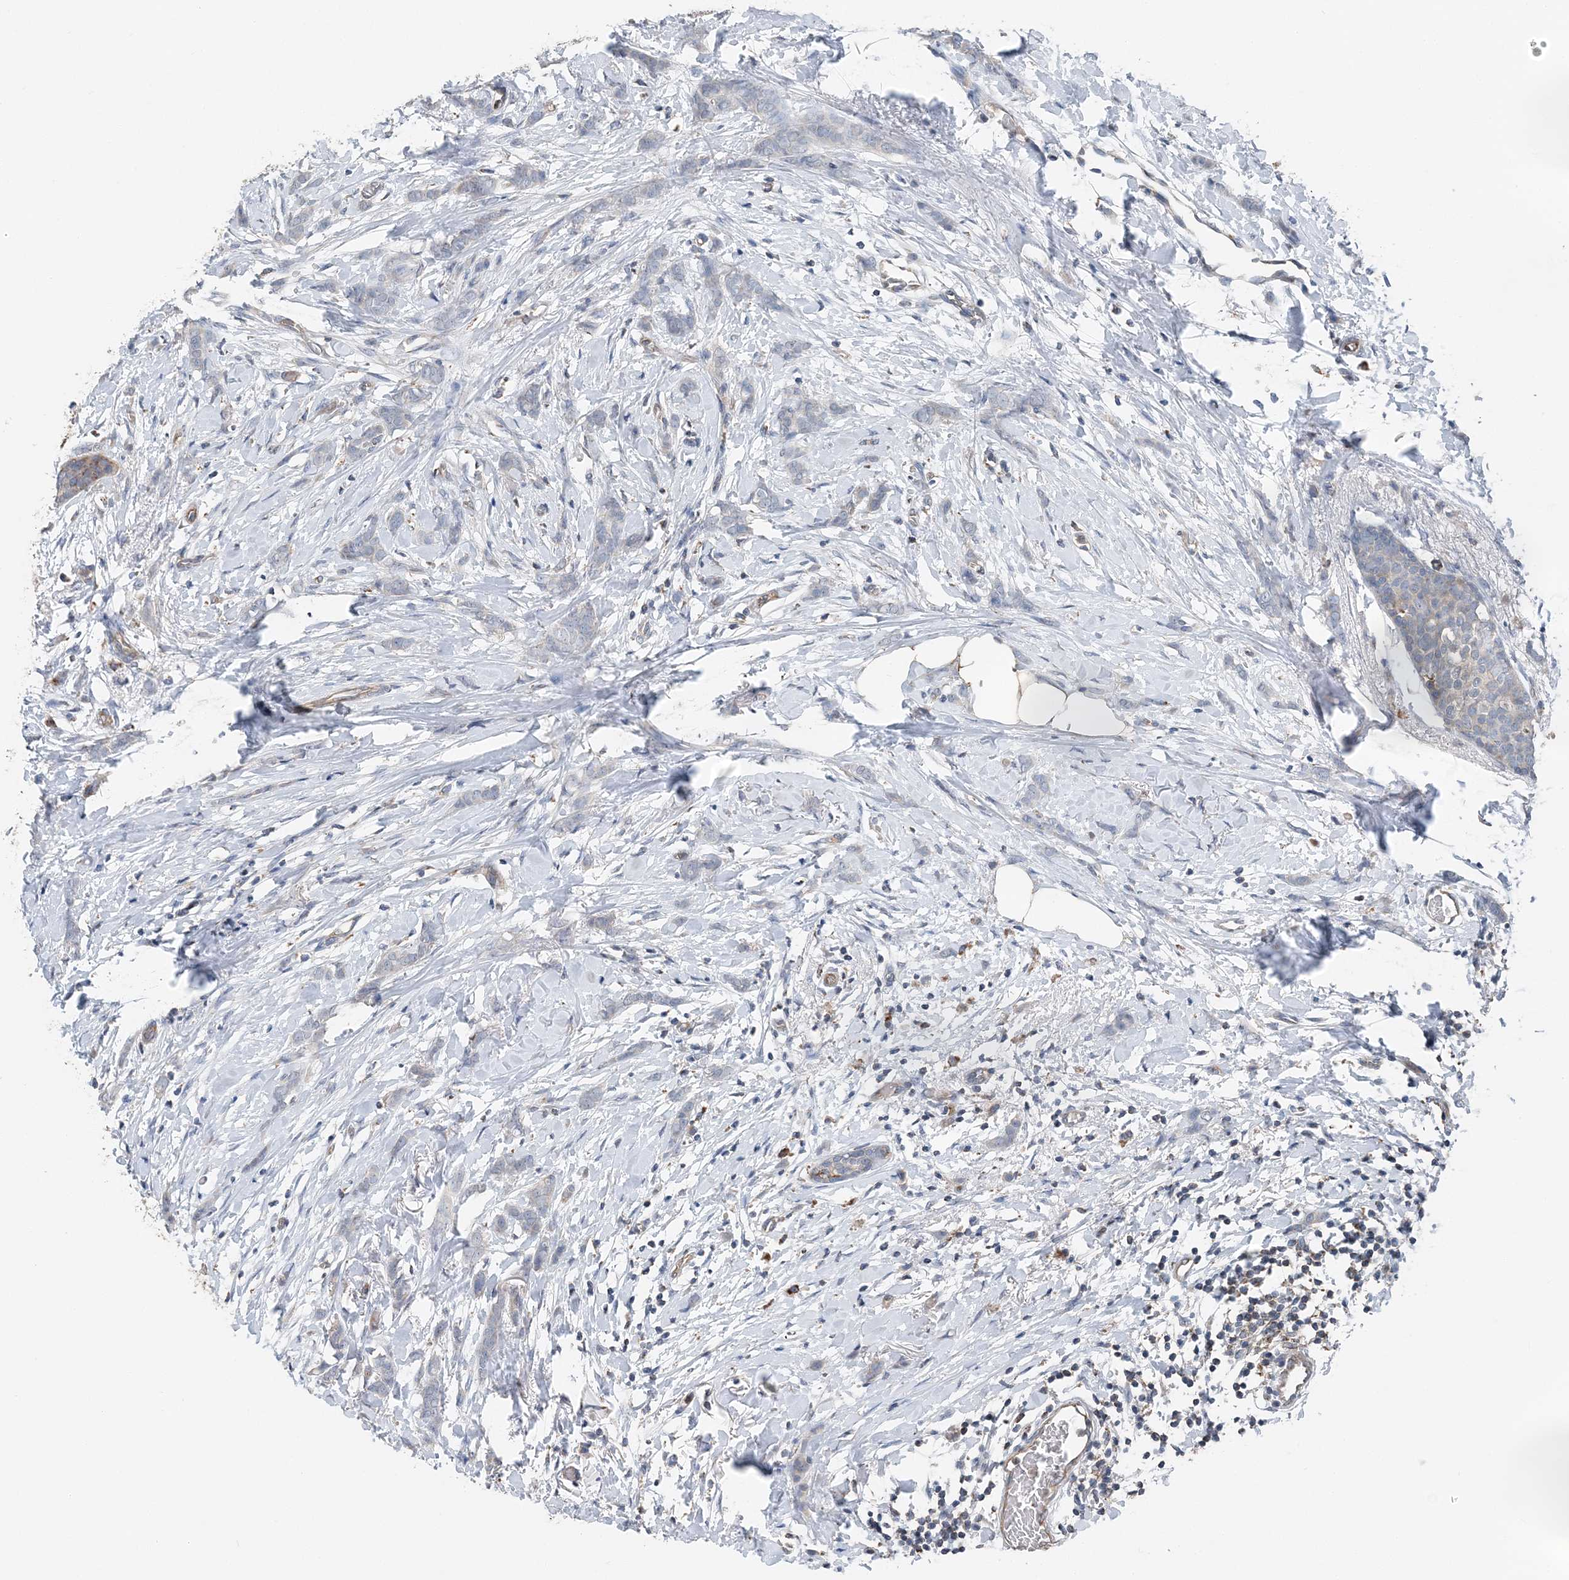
{"staining": {"intensity": "negative", "quantity": "none", "location": "none"}, "tissue": "breast cancer", "cell_type": "Tumor cells", "image_type": "cancer", "snomed": [{"axis": "morphology", "description": "Lobular carcinoma, in situ"}, {"axis": "morphology", "description": "Lobular carcinoma"}, {"axis": "topography", "description": "Breast"}], "caption": "A high-resolution photomicrograph shows immunohistochemistry staining of breast lobular carcinoma in situ, which exhibits no significant staining in tumor cells. (Brightfield microscopy of DAB immunohistochemistry at high magnification).", "gene": "SPRY2", "patient": {"sex": "female", "age": 41}}